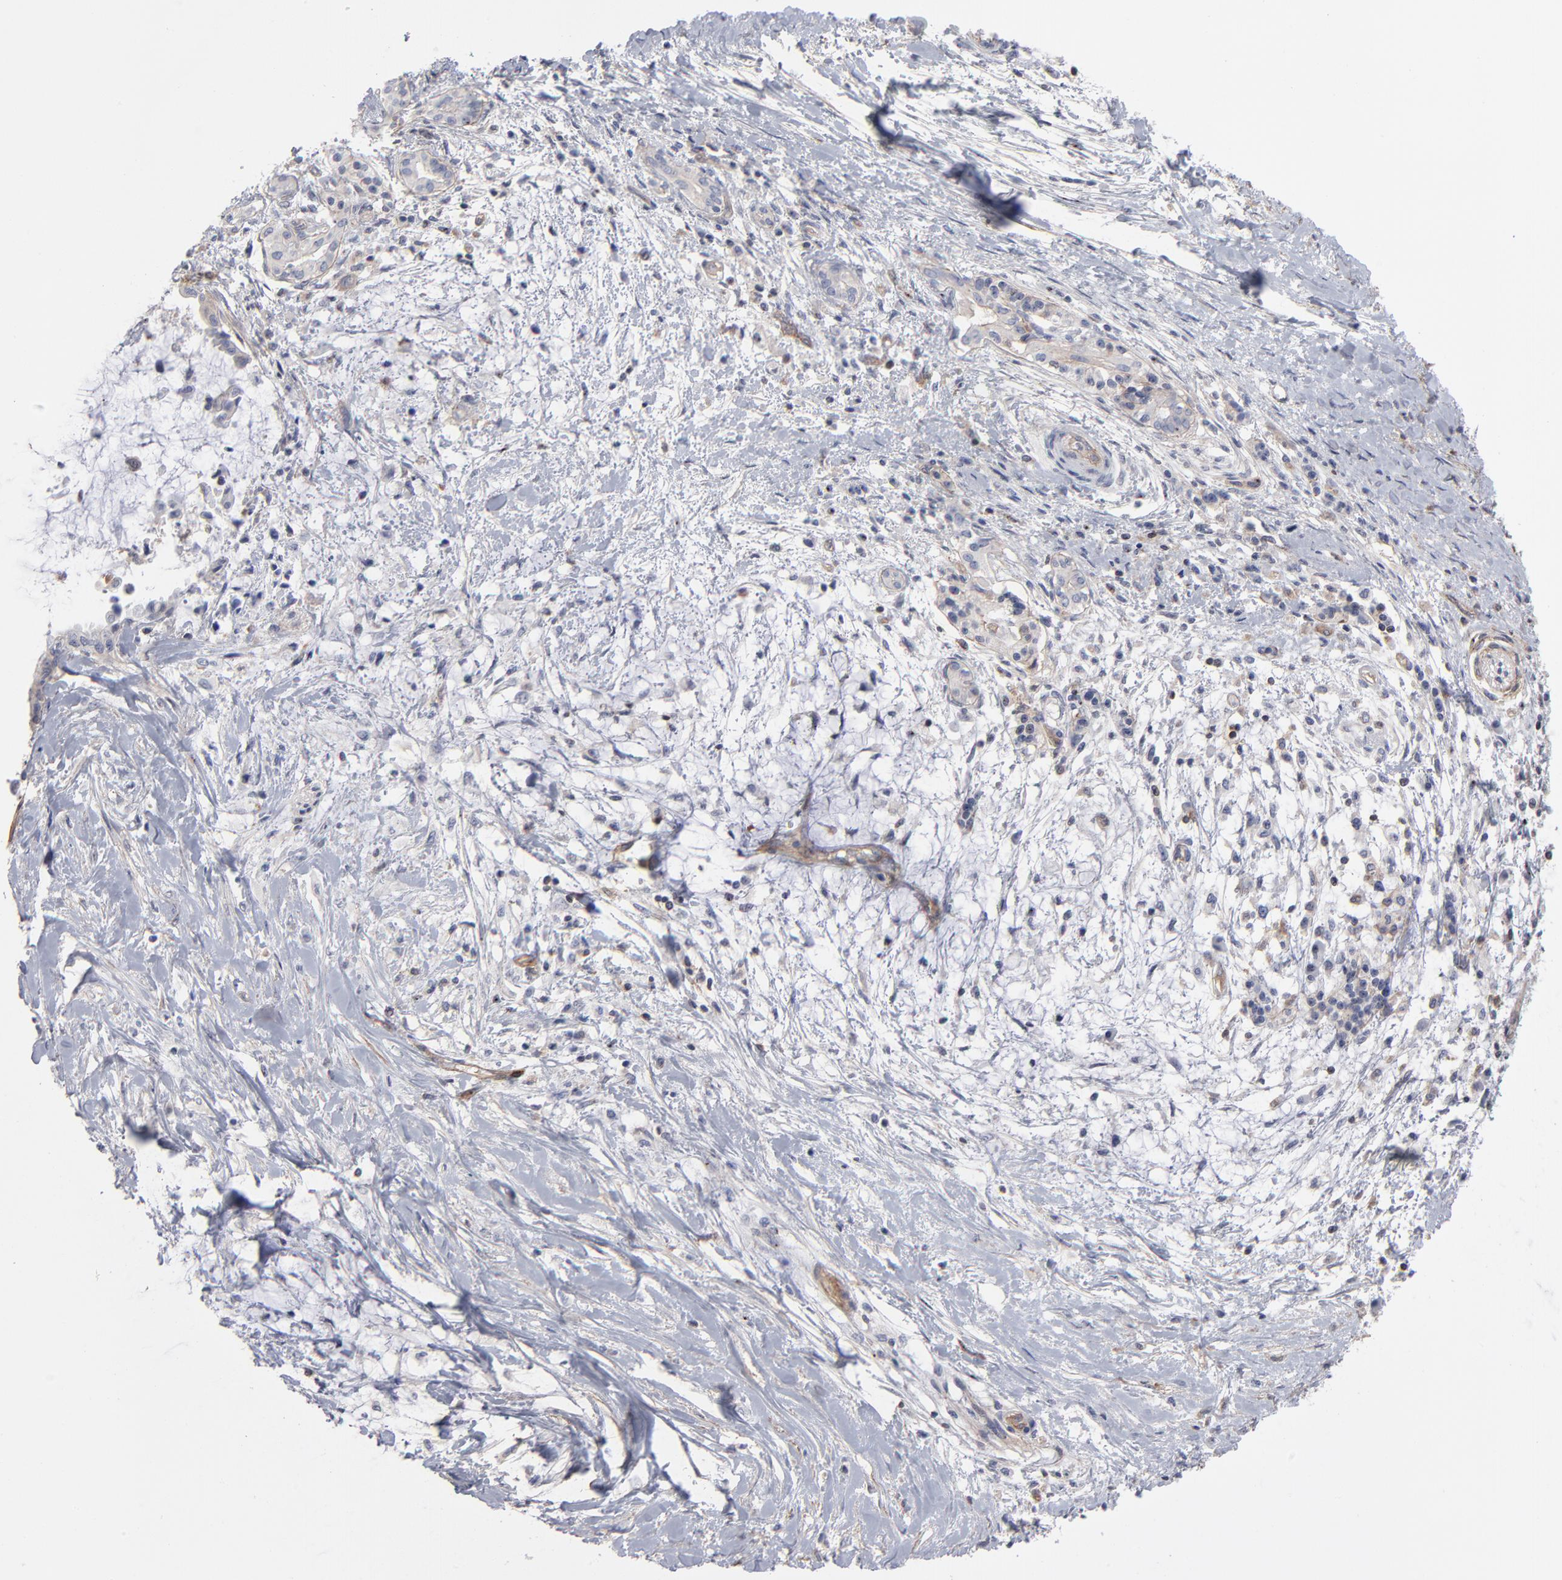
{"staining": {"intensity": "negative", "quantity": "none", "location": "none"}, "tissue": "pancreatic cancer", "cell_type": "Tumor cells", "image_type": "cancer", "snomed": [{"axis": "morphology", "description": "Adenocarcinoma, NOS"}, {"axis": "topography", "description": "Pancreas"}], "caption": "This is an immunohistochemistry (IHC) image of pancreatic cancer. There is no expression in tumor cells.", "gene": "PXN", "patient": {"sex": "female", "age": 64}}